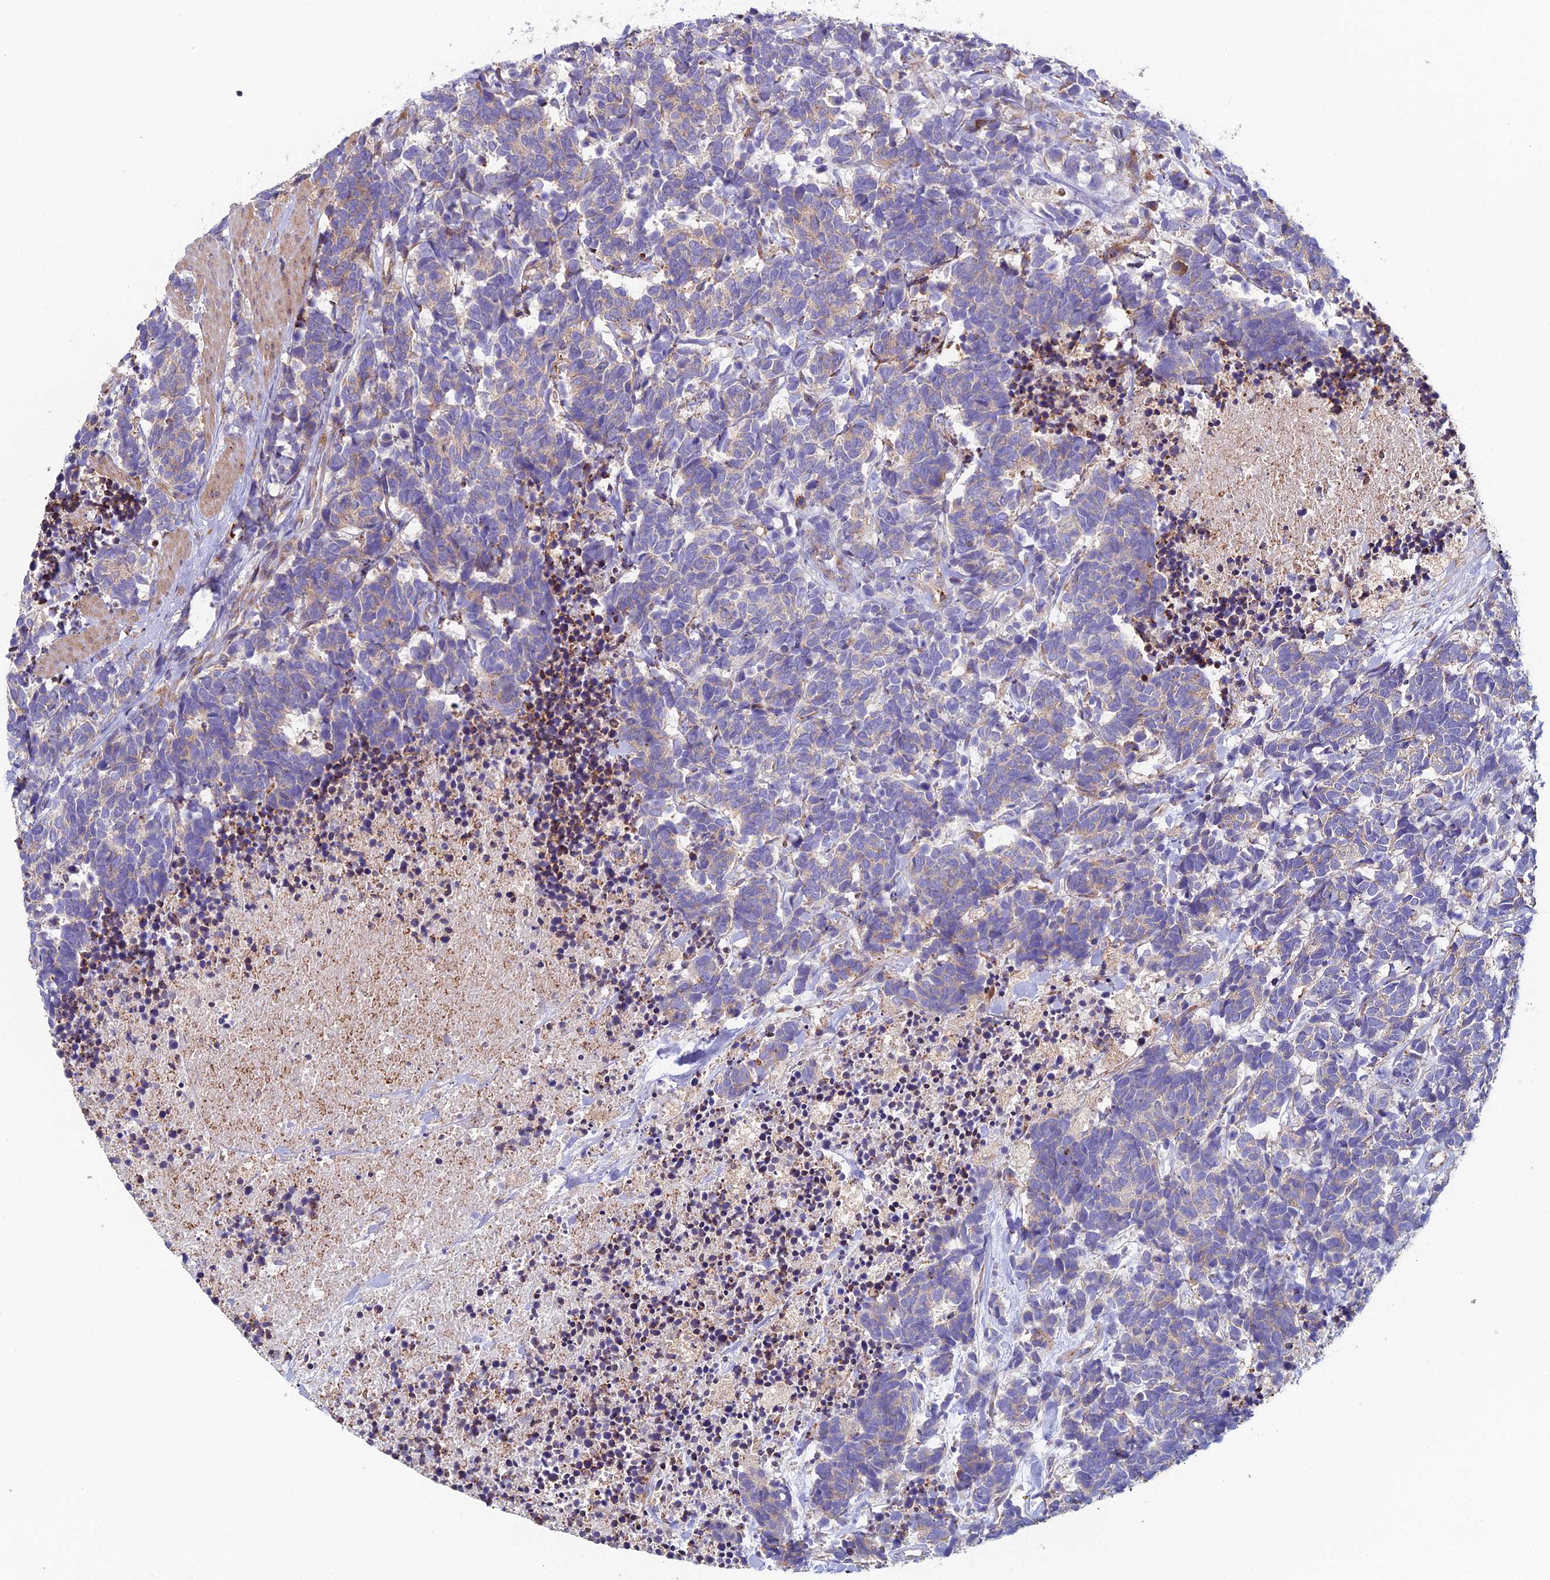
{"staining": {"intensity": "weak", "quantity": "25%-75%", "location": "cytoplasmic/membranous"}, "tissue": "carcinoid", "cell_type": "Tumor cells", "image_type": "cancer", "snomed": [{"axis": "morphology", "description": "Carcinoma, NOS"}, {"axis": "morphology", "description": "Carcinoid, malignant, NOS"}, {"axis": "topography", "description": "Prostate"}], "caption": "Brown immunohistochemical staining in human carcinoma shows weak cytoplasmic/membranous positivity in approximately 25%-75% of tumor cells. The staining was performed using DAB, with brown indicating positive protein expression. Nuclei are stained blue with hematoxylin.", "gene": "CLCN3", "patient": {"sex": "male", "age": 57}}